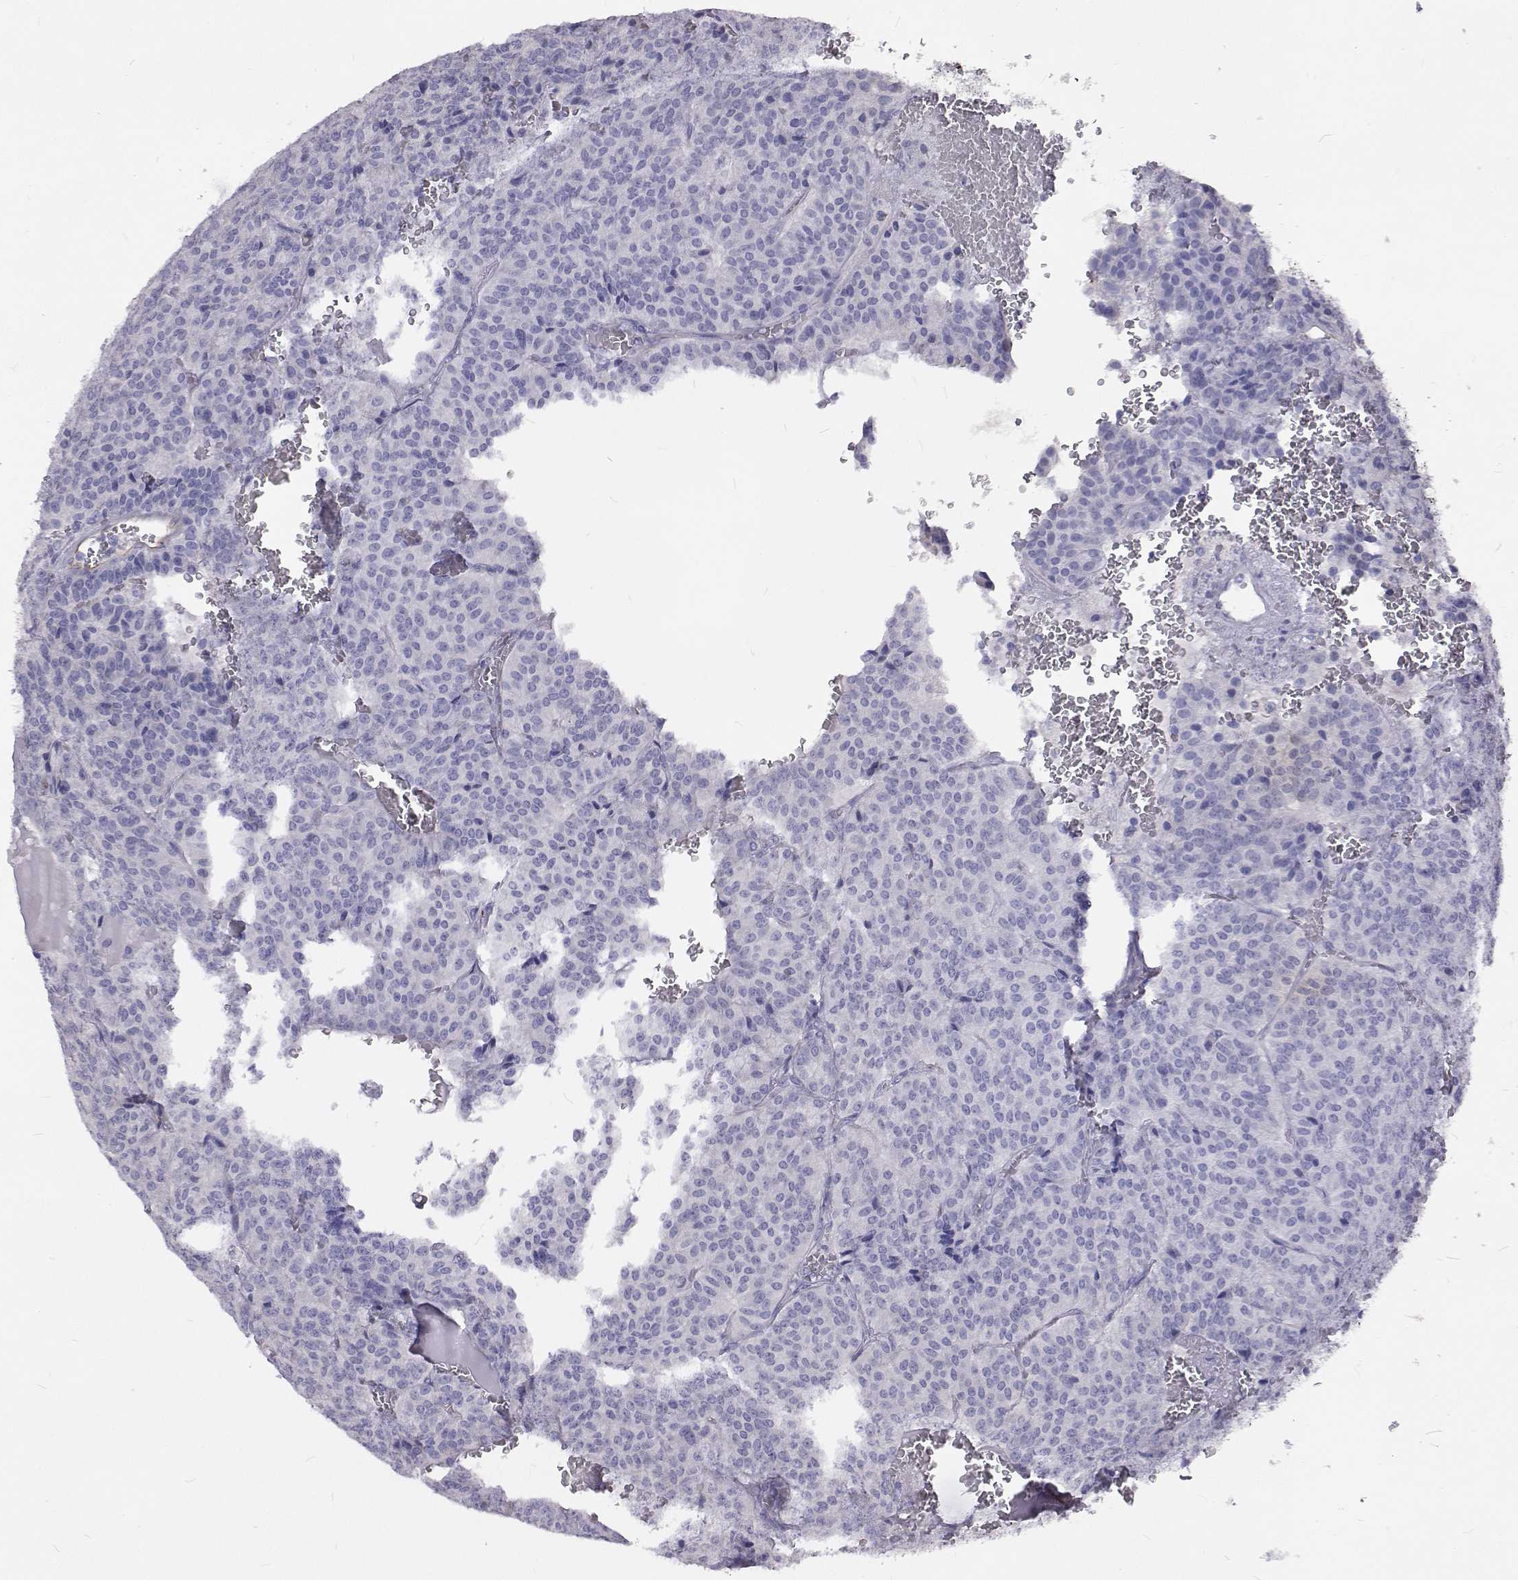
{"staining": {"intensity": "negative", "quantity": "none", "location": "none"}, "tissue": "carcinoid", "cell_type": "Tumor cells", "image_type": "cancer", "snomed": [{"axis": "morphology", "description": "Carcinoid, malignant, NOS"}, {"axis": "topography", "description": "Lung"}], "caption": "This micrograph is of malignant carcinoid stained with immunohistochemistry (IHC) to label a protein in brown with the nuclei are counter-stained blue. There is no staining in tumor cells.", "gene": "NPR3", "patient": {"sex": "male", "age": 70}}